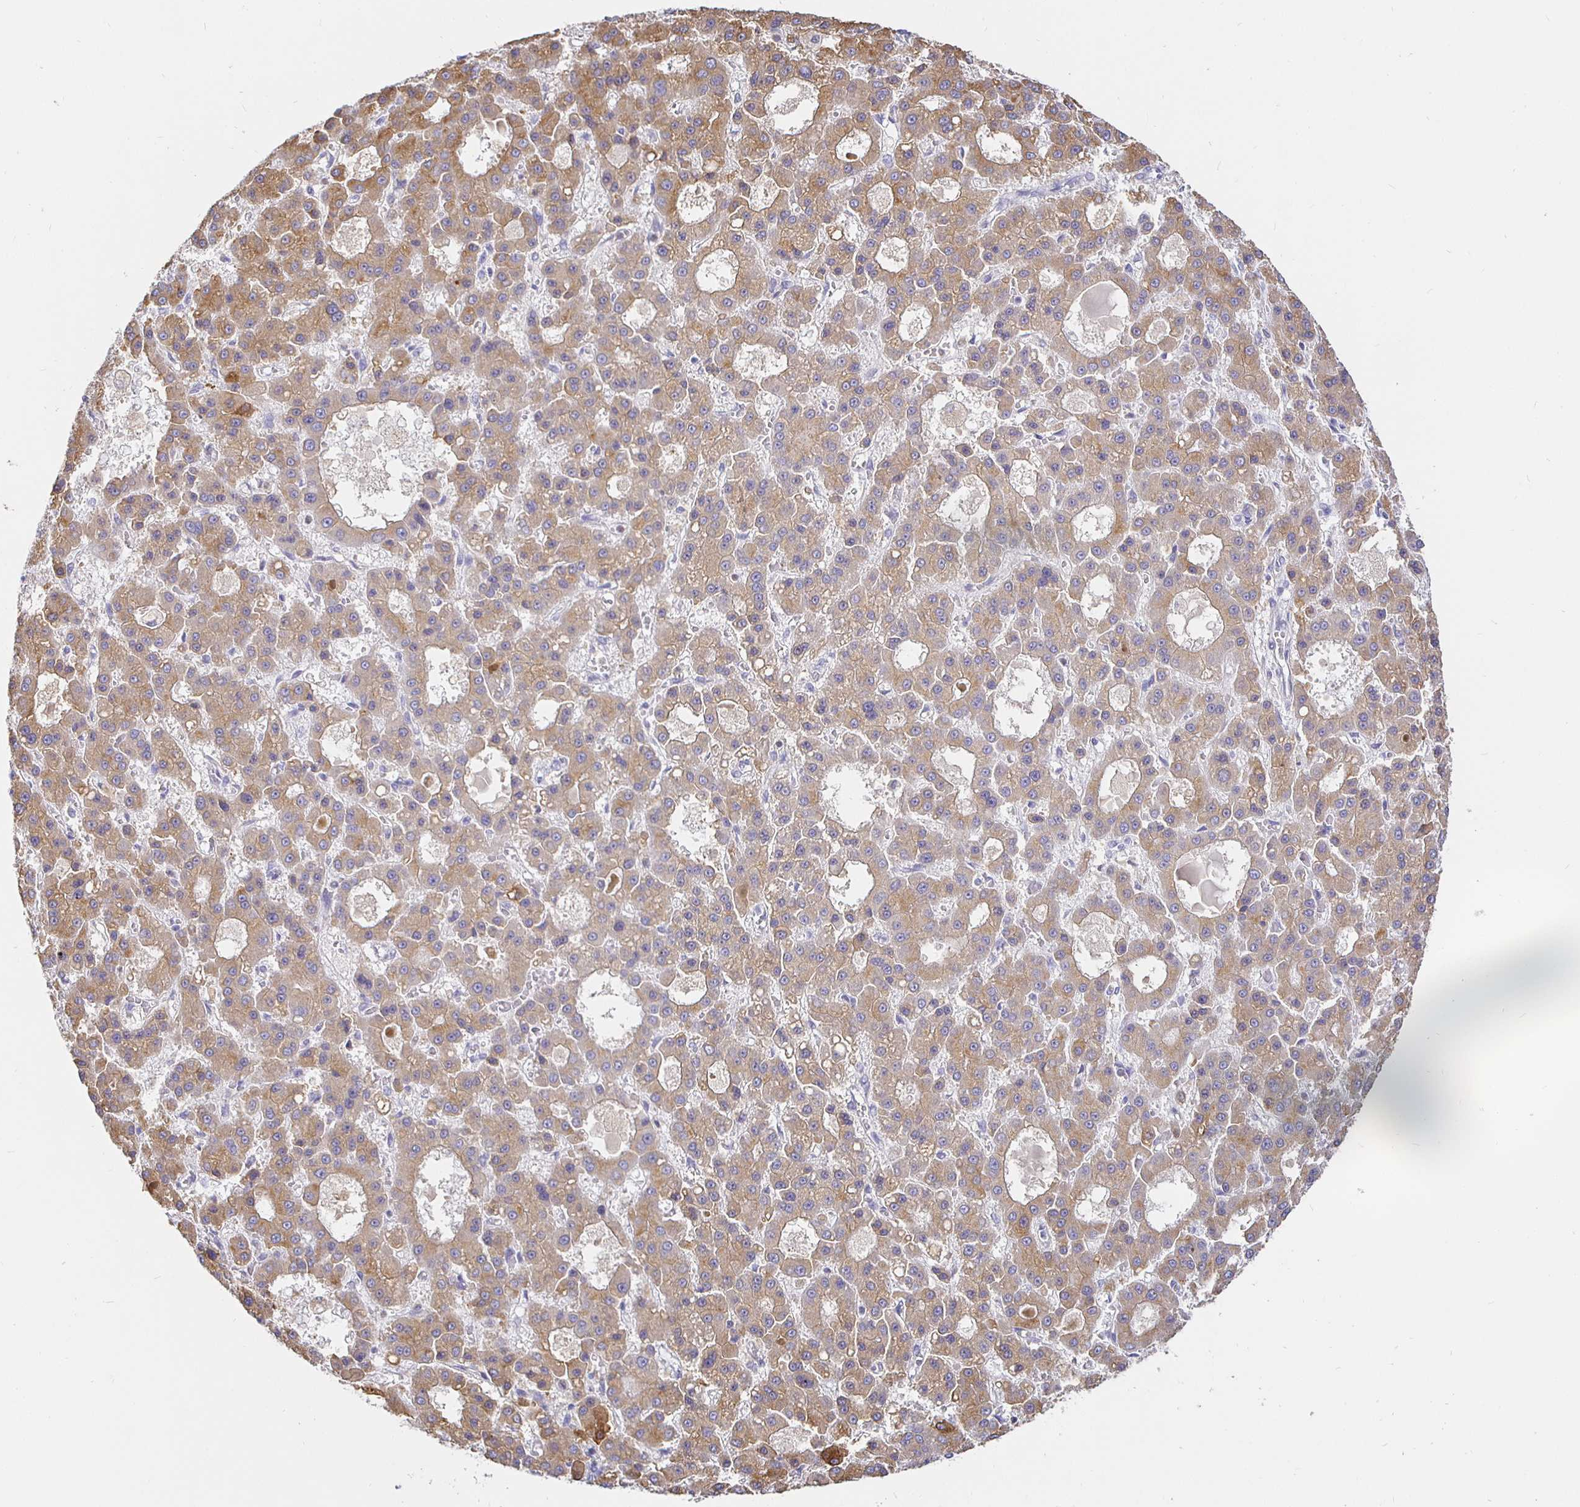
{"staining": {"intensity": "moderate", "quantity": ">75%", "location": "cytoplasmic/membranous"}, "tissue": "liver cancer", "cell_type": "Tumor cells", "image_type": "cancer", "snomed": [{"axis": "morphology", "description": "Carcinoma, Hepatocellular, NOS"}, {"axis": "topography", "description": "Liver"}], "caption": "A histopathology image of hepatocellular carcinoma (liver) stained for a protein reveals moderate cytoplasmic/membranous brown staining in tumor cells.", "gene": "CXCR3", "patient": {"sex": "male", "age": 70}}